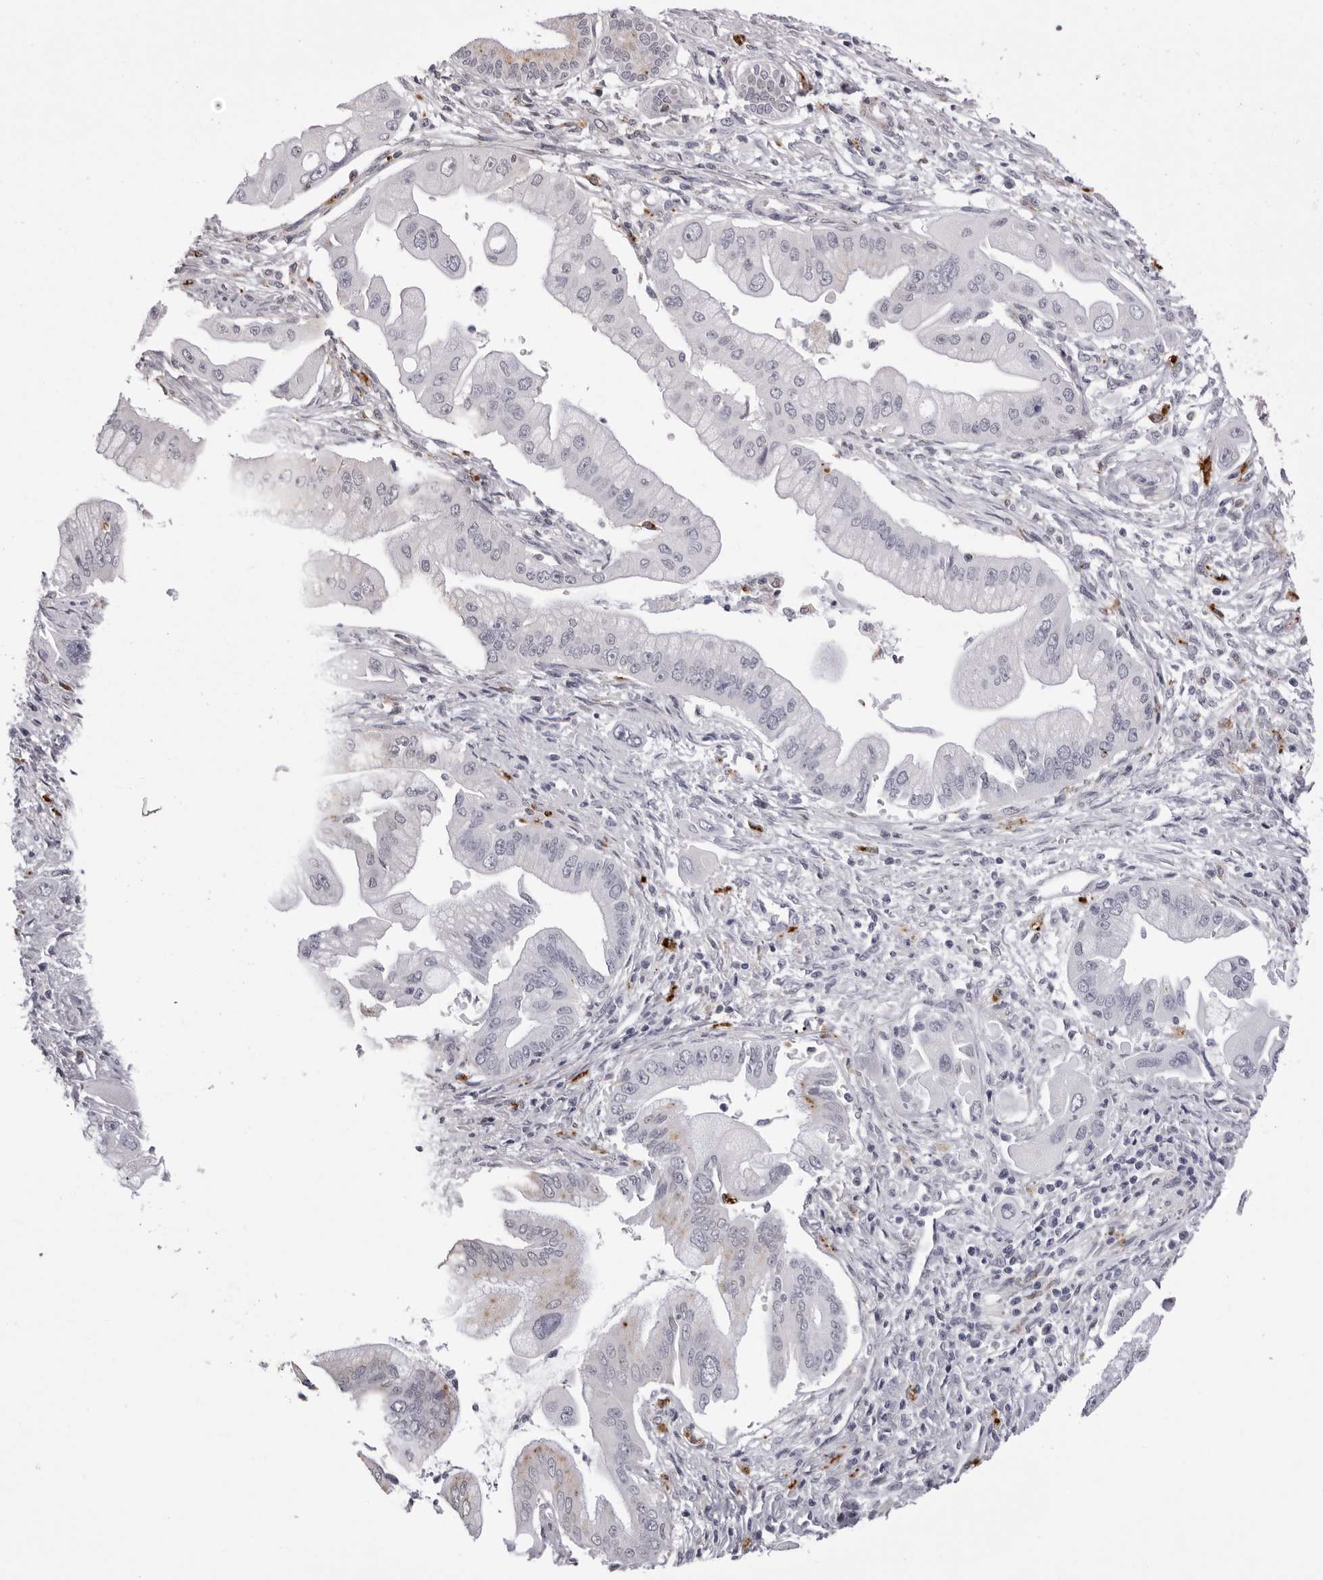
{"staining": {"intensity": "negative", "quantity": "none", "location": "none"}, "tissue": "pancreatic cancer", "cell_type": "Tumor cells", "image_type": "cancer", "snomed": [{"axis": "morphology", "description": "Adenocarcinoma, NOS"}, {"axis": "topography", "description": "Pancreas"}], "caption": "A high-resolution image shows immunohistochemistry (IHC) staining of pancreatic adenocarcinoma, which reveals no significant staining in tumor cells.", "gene": "IL25", "patient": {"sex": "male", "age": 59}}